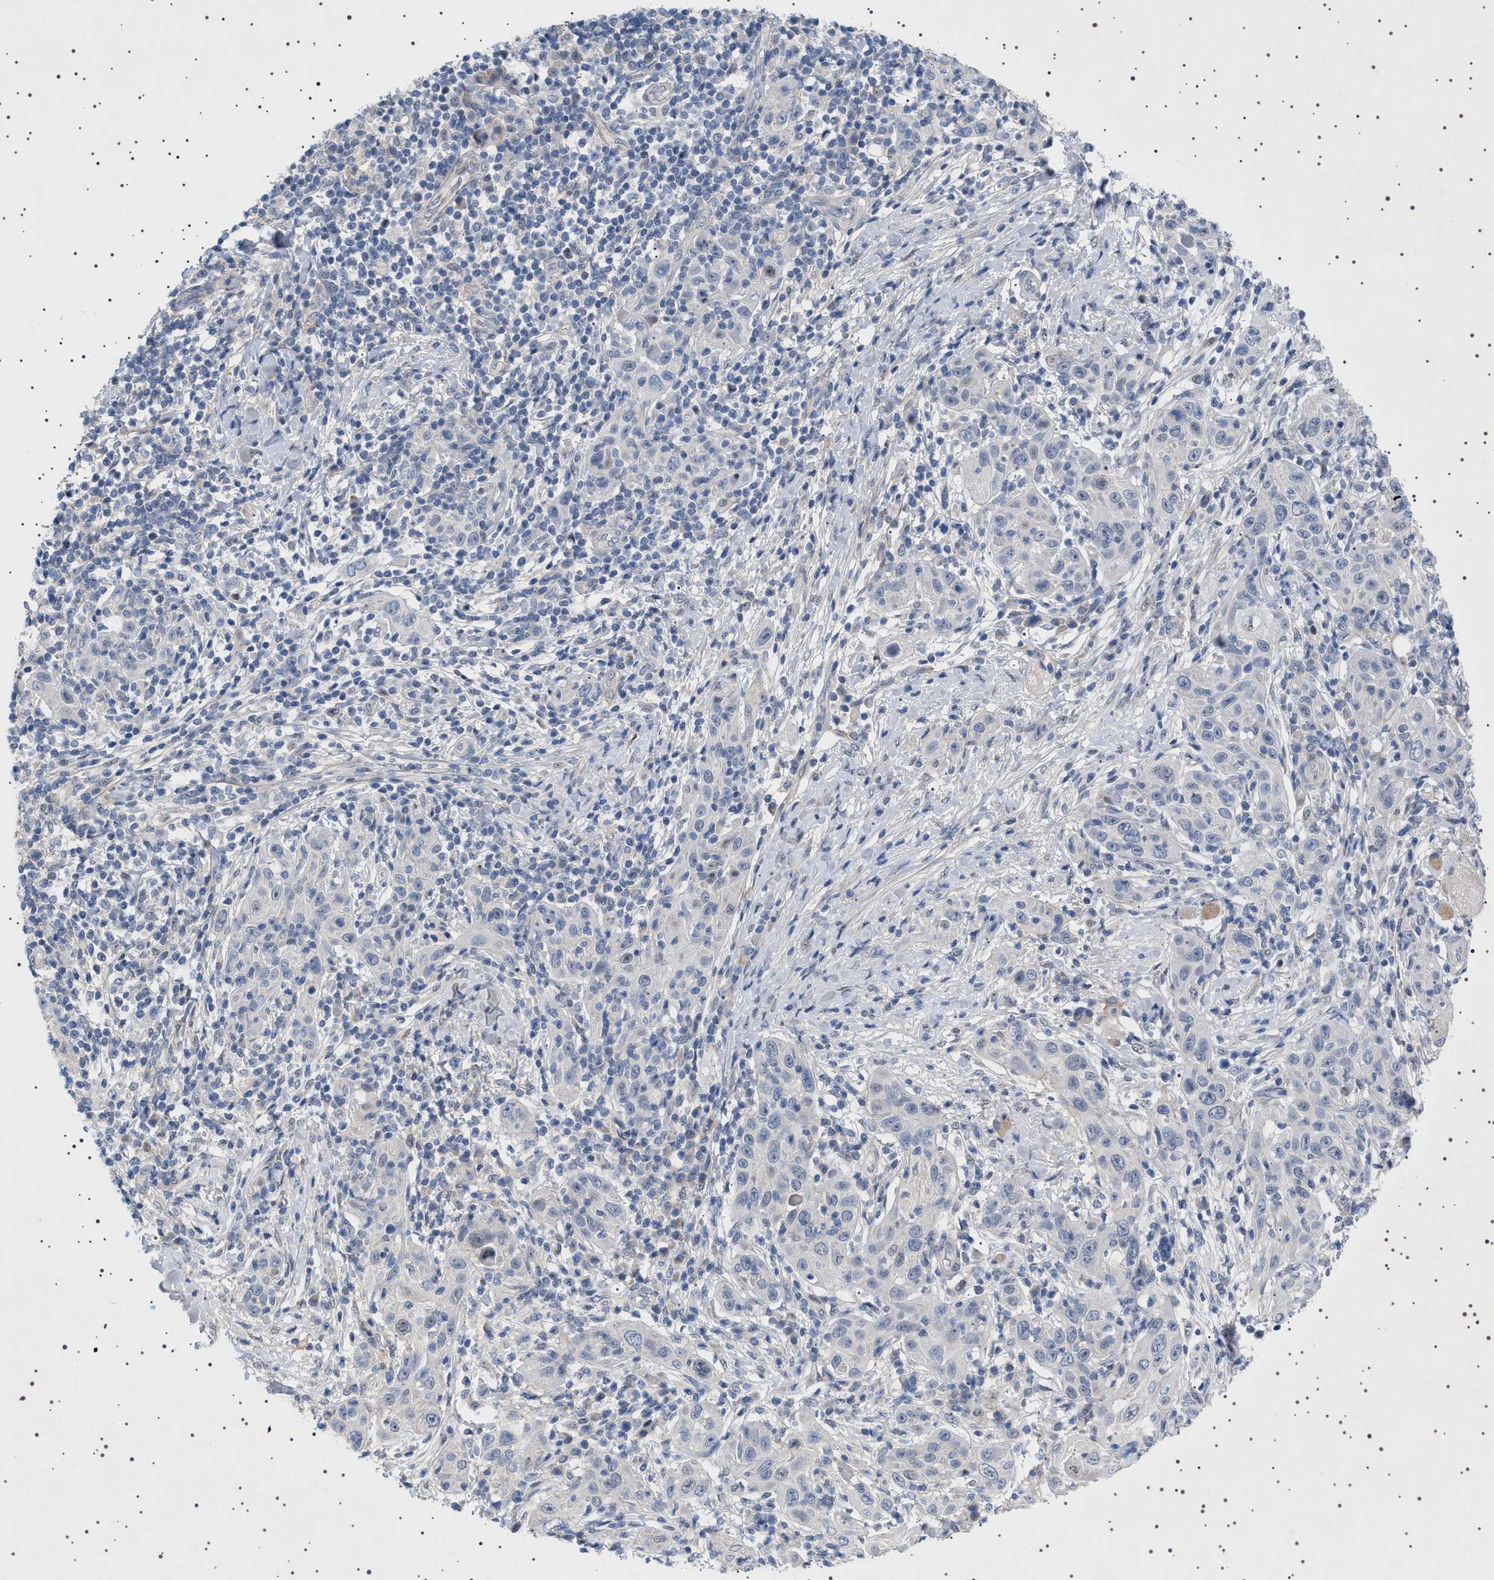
{"staining": {"intensity": "negative", "quantity": "none", "location": "none"}, "tissue": "skin cancer", "cell_type": "Tumor cells", "image_type": "cancer", "snomed": [{"axis": "morphology", "description": "Squamous cell carcinoma, NOS"}, {"axis": "topography", "description": "Skin"}], "caption": "A micrograph of skin squamous cell carcinoma stained for a protein shows no brown staining in tumor cells. (Stains: DAB (3,3'-diaminobenzidine) immunohistochemistry with hematoxylin counter stain, Microscopy: brightfield microscopy at high magnification).", "gene": "HTR1A", "patient": {"sex": "female", "age": 88}}